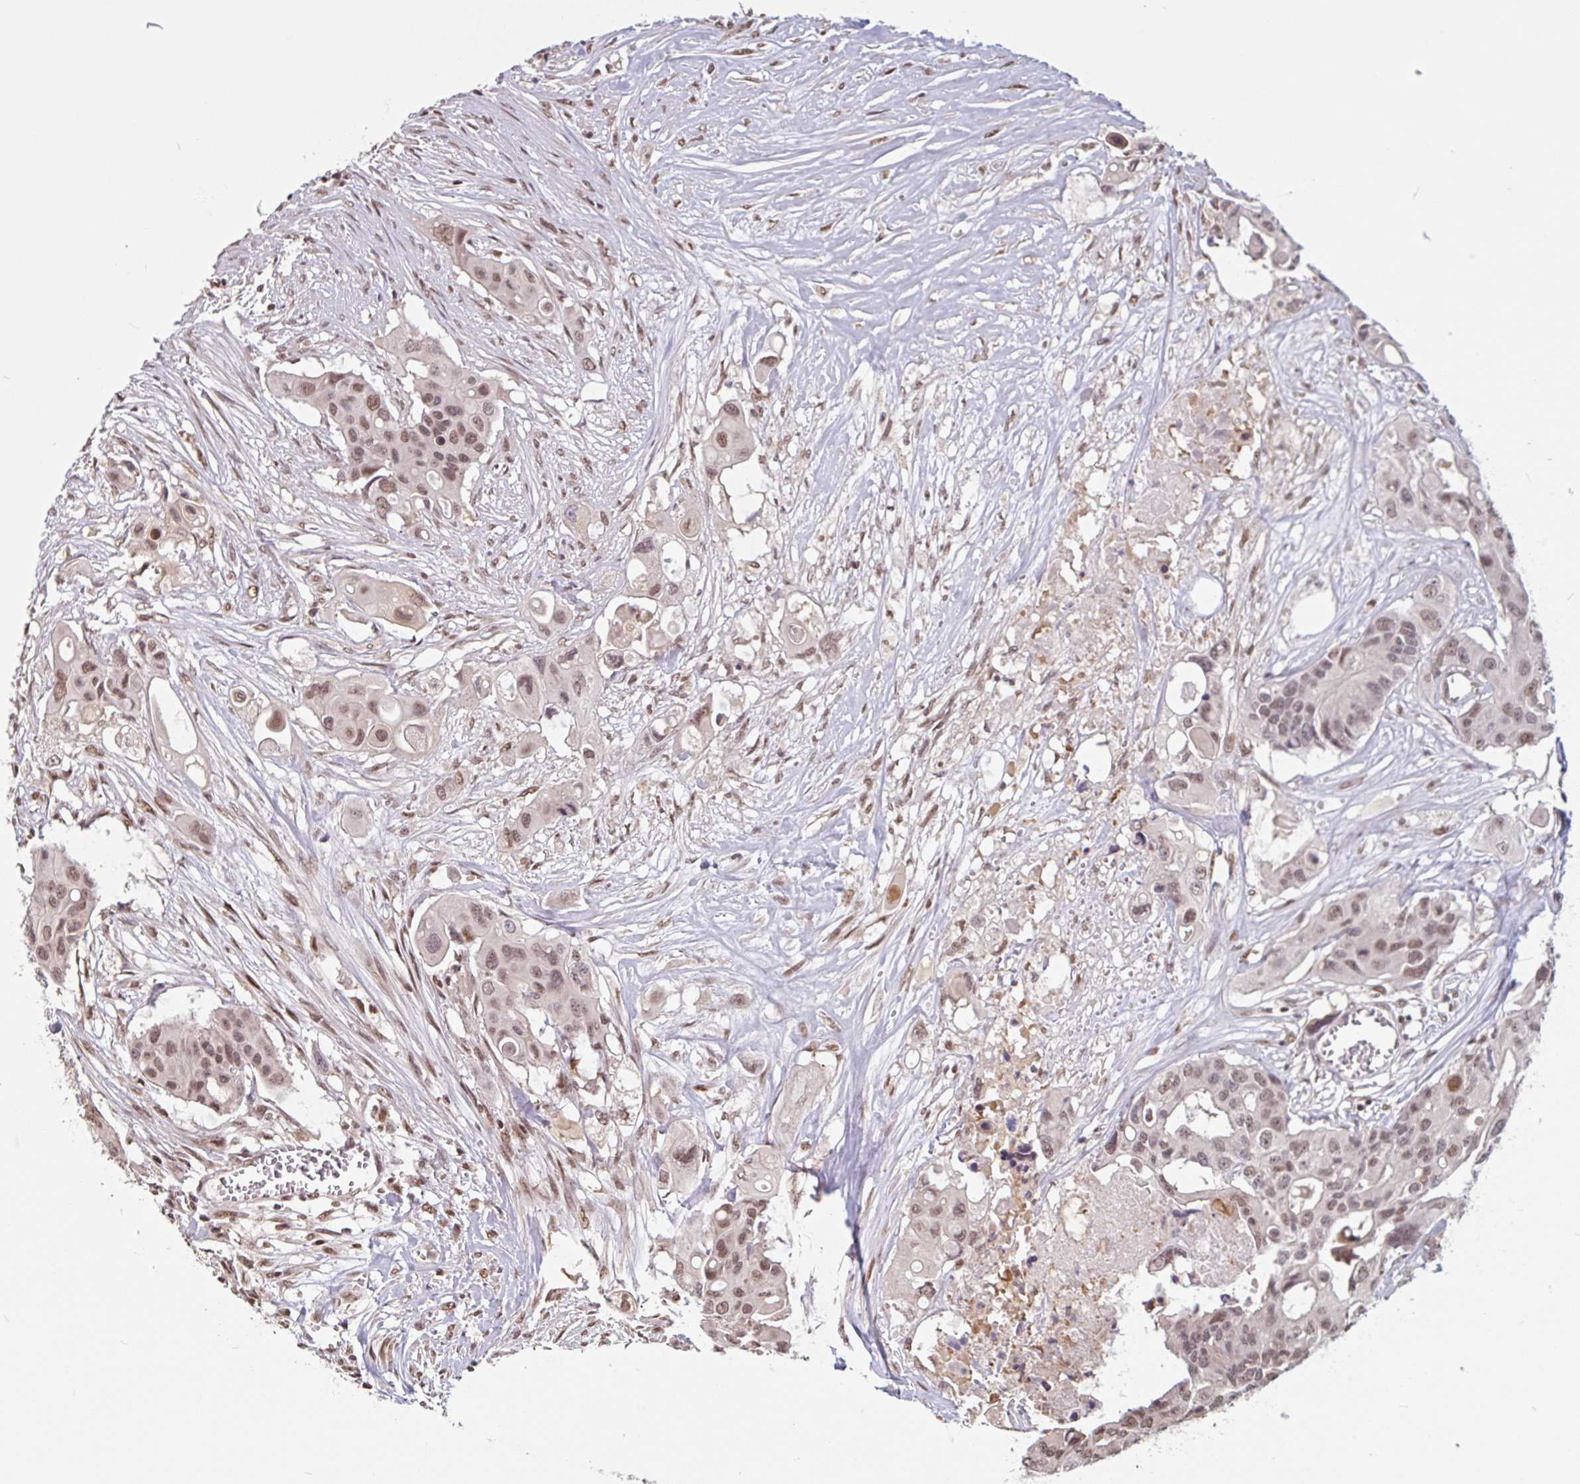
{"staining": {"intensity": "moderate", "quantity": ">75%", "location": "nuclear"}, "tissue": "colorectal cancer", "cell_type": "Tumor cells", "image_type": "cancer", "snomed": [{"axis": "morphology", "description": "Adenocarcinoma, NOS"}, {"axis": "topography", "description": "Colon"}], "caption": "High-magnification brightfield microscopy of adenocarcinoma (colorectal) stained with DAB (3,3'-diaminobenzidine) (brown) and counterstained with hematoxylin (blue). tumor cells exhibit moderate nuclear expression is present in about>75% of cells.", "gene": "DR1", "patient": {"sex": "male", "age": 77}}